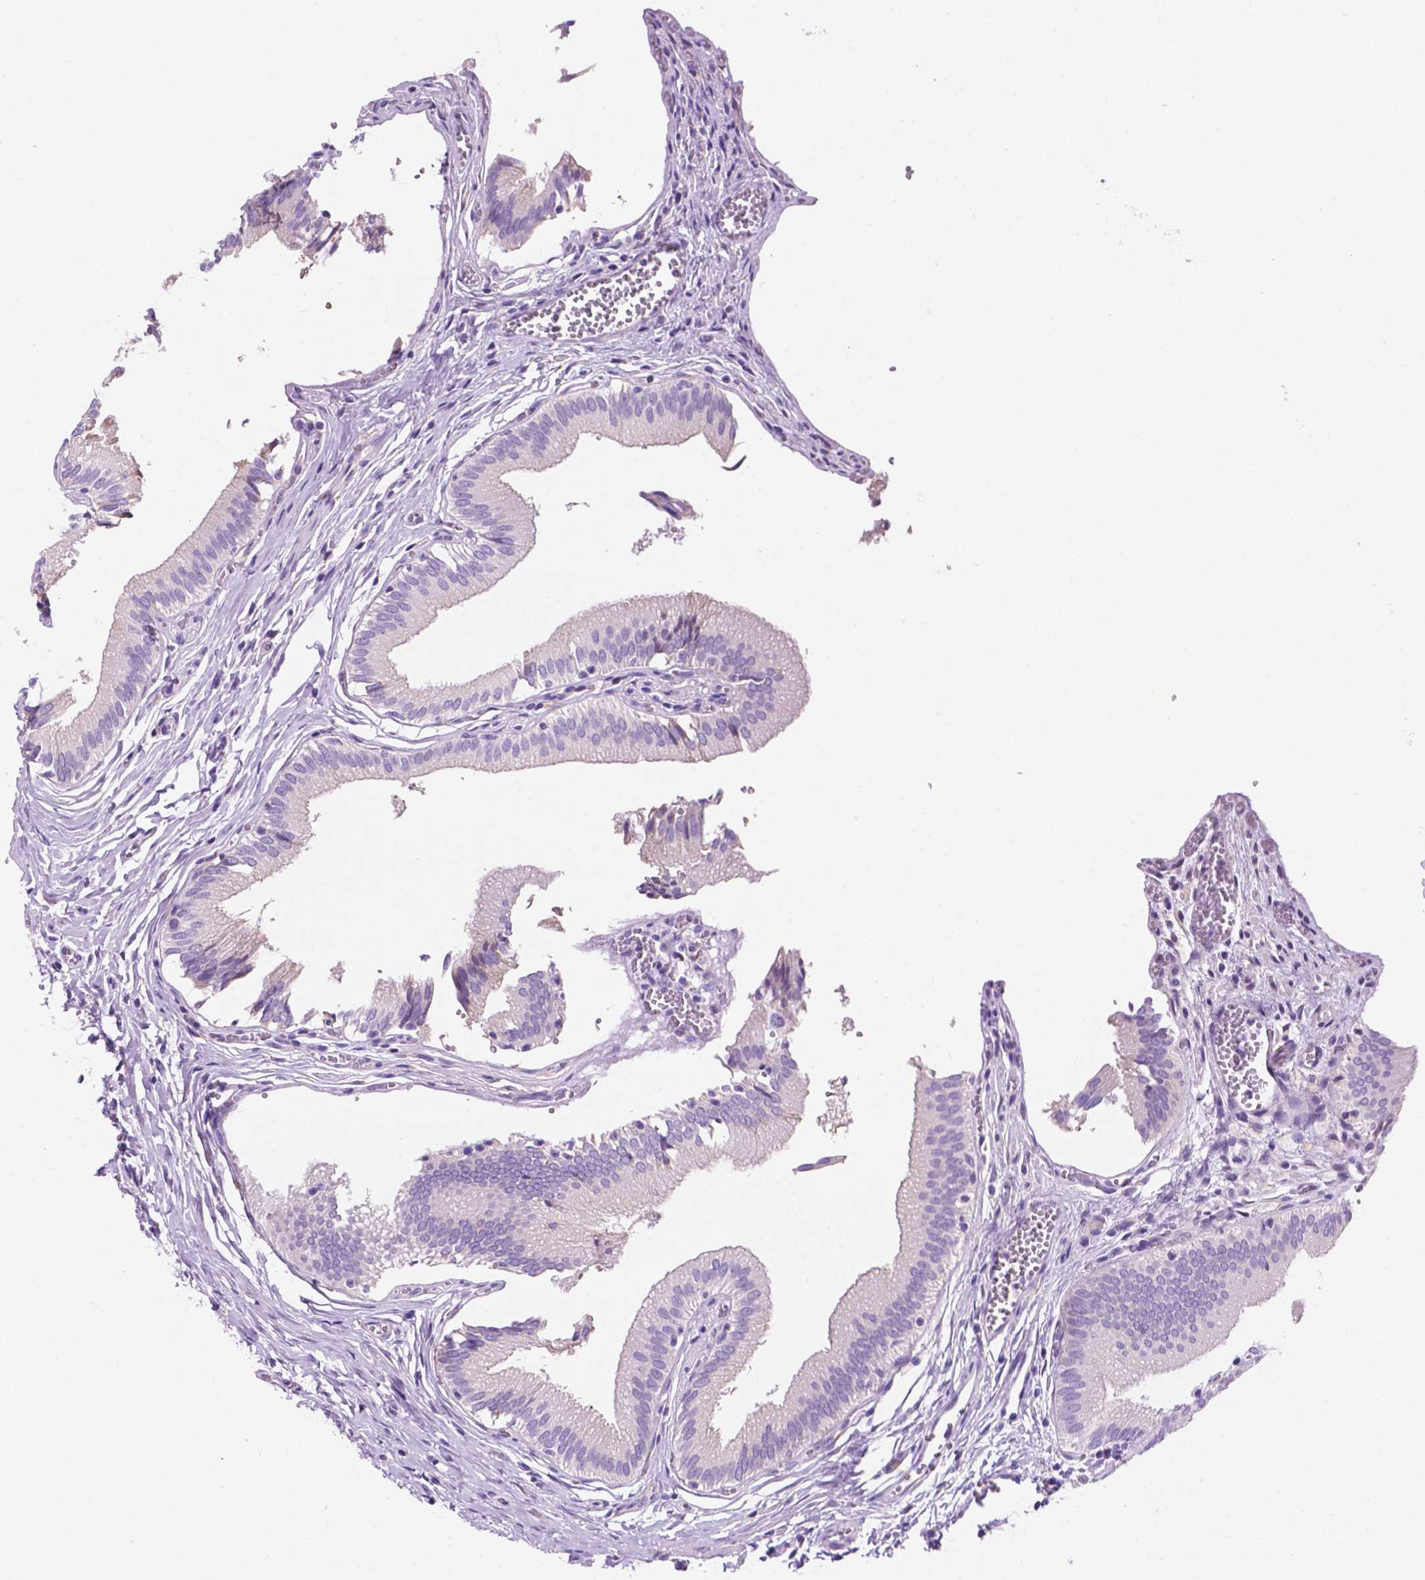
{"staining": {"intensity": "negative", "quantity": "none", "location": "none"}, "tissue": "gallbladder", "cell_type": "Glandular cells", "image_type": "normal", "snomed": [{"axis": "morphology", "description": "Normal tissue, NOS"}, {"axis": "topography", "description": "Gallbladder"}, {"axis": "topography", "description": "Peripheral nerve tissue"}], "caption": "Immunohistochemistry (IHC) image of benign gallbladder: human gallbladder stained with DAB shows no significant protein staining in glandular cells.", "gene": "CEACAM7", "patient": {"sex": "male", "age": 17}}